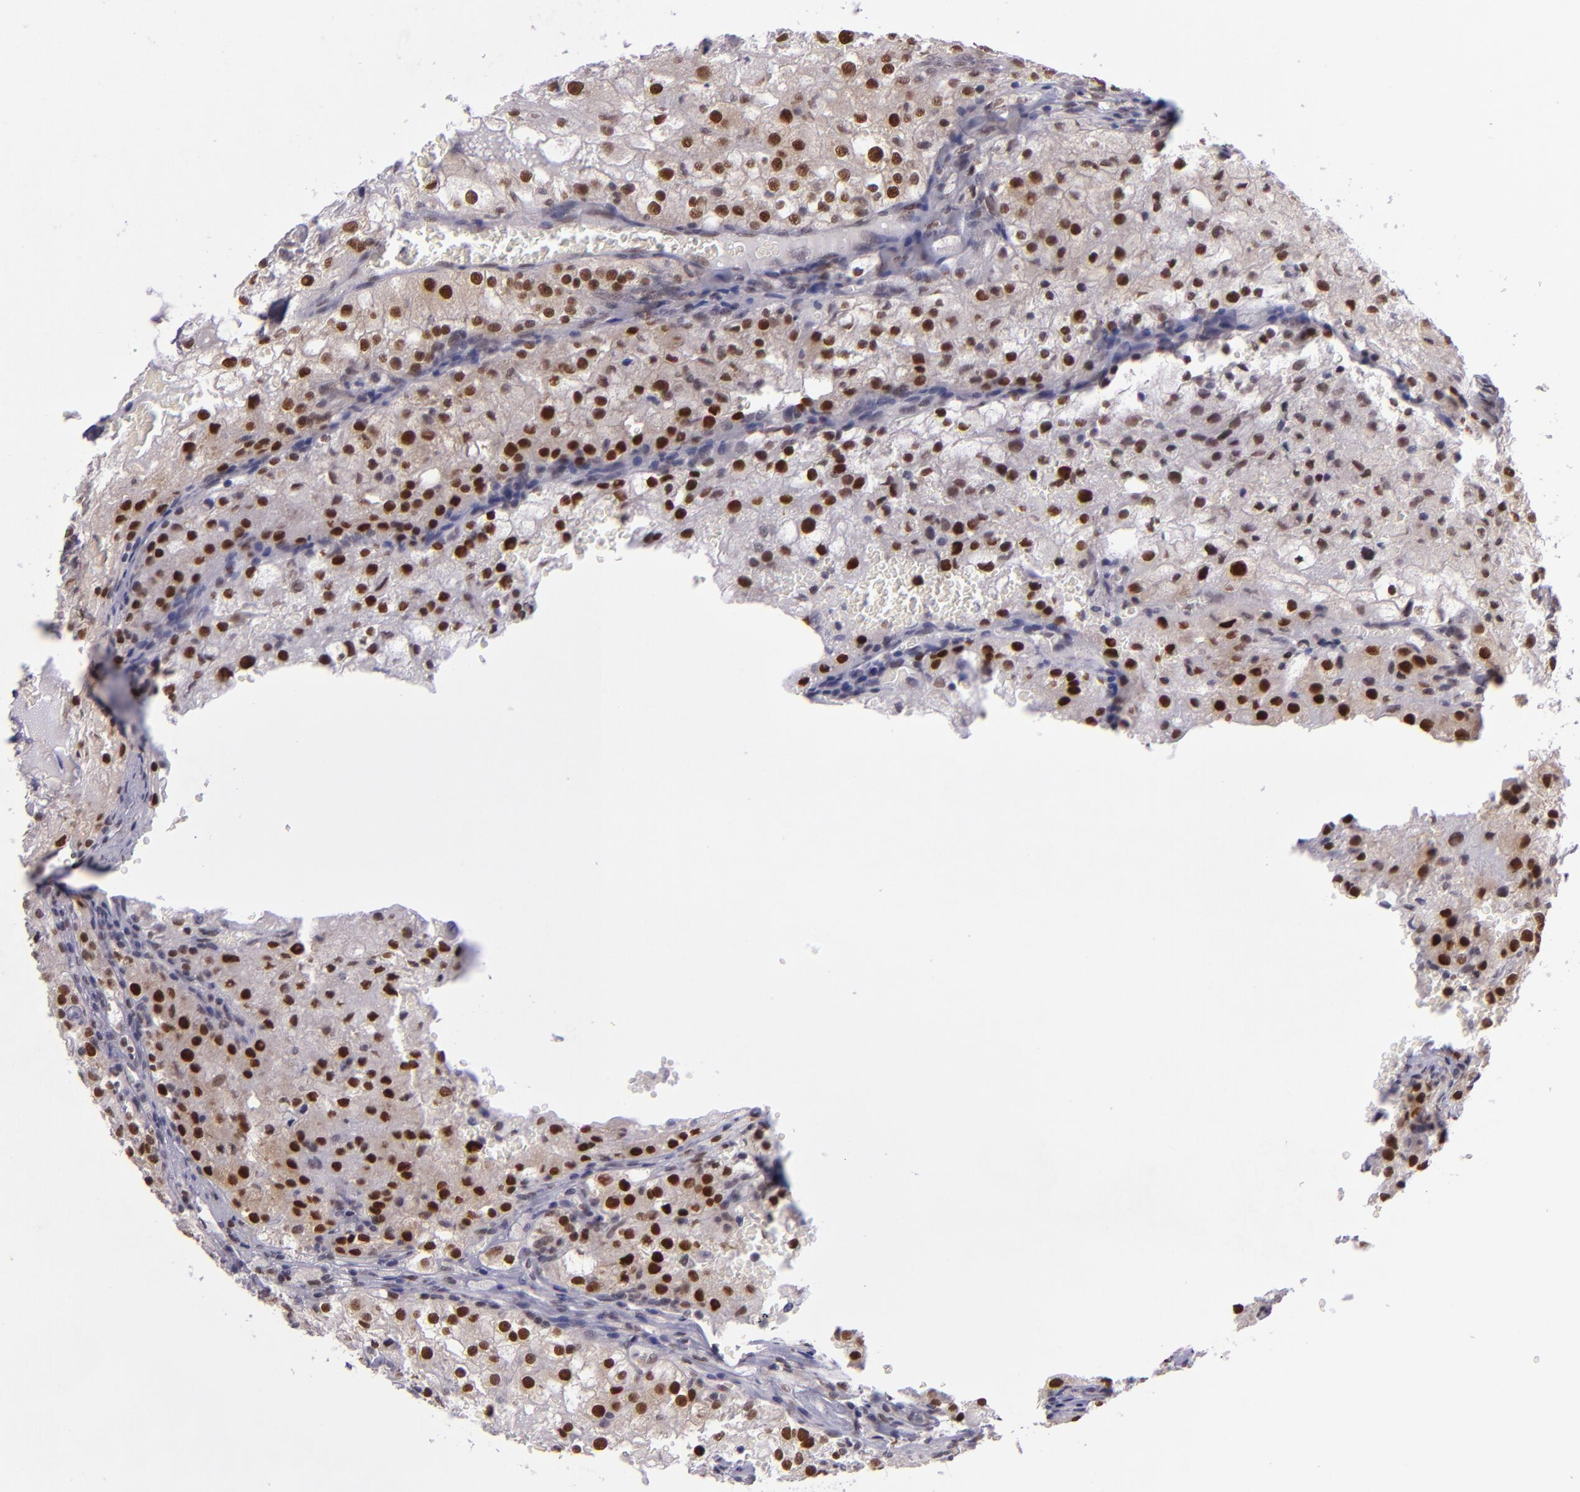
{"staining": {"intensity": "moderate", "quantity": ">75%", "location": "cytoplasmic/membranous,nuclear"}, "tissue": "renal cancer", "cell_type": "Tumor cells", "image_type": "cancer", "snomed": [{"axis": "morphology", "description": "Adenocarcinoma, NOS"}, {"axis": "topography", "description": "Kidney"}], "caption": "Renal cancer was stained to show a protein in brown. There is medium levels of moderate cytoplasmic/membranous and nuclear positivity in about >75% of tumor cells. The protein of interest is shown in brown color, while the nuclei are stained blue.", "gene": "BAG1", "patient": {"sex": "female", "age": 74}}